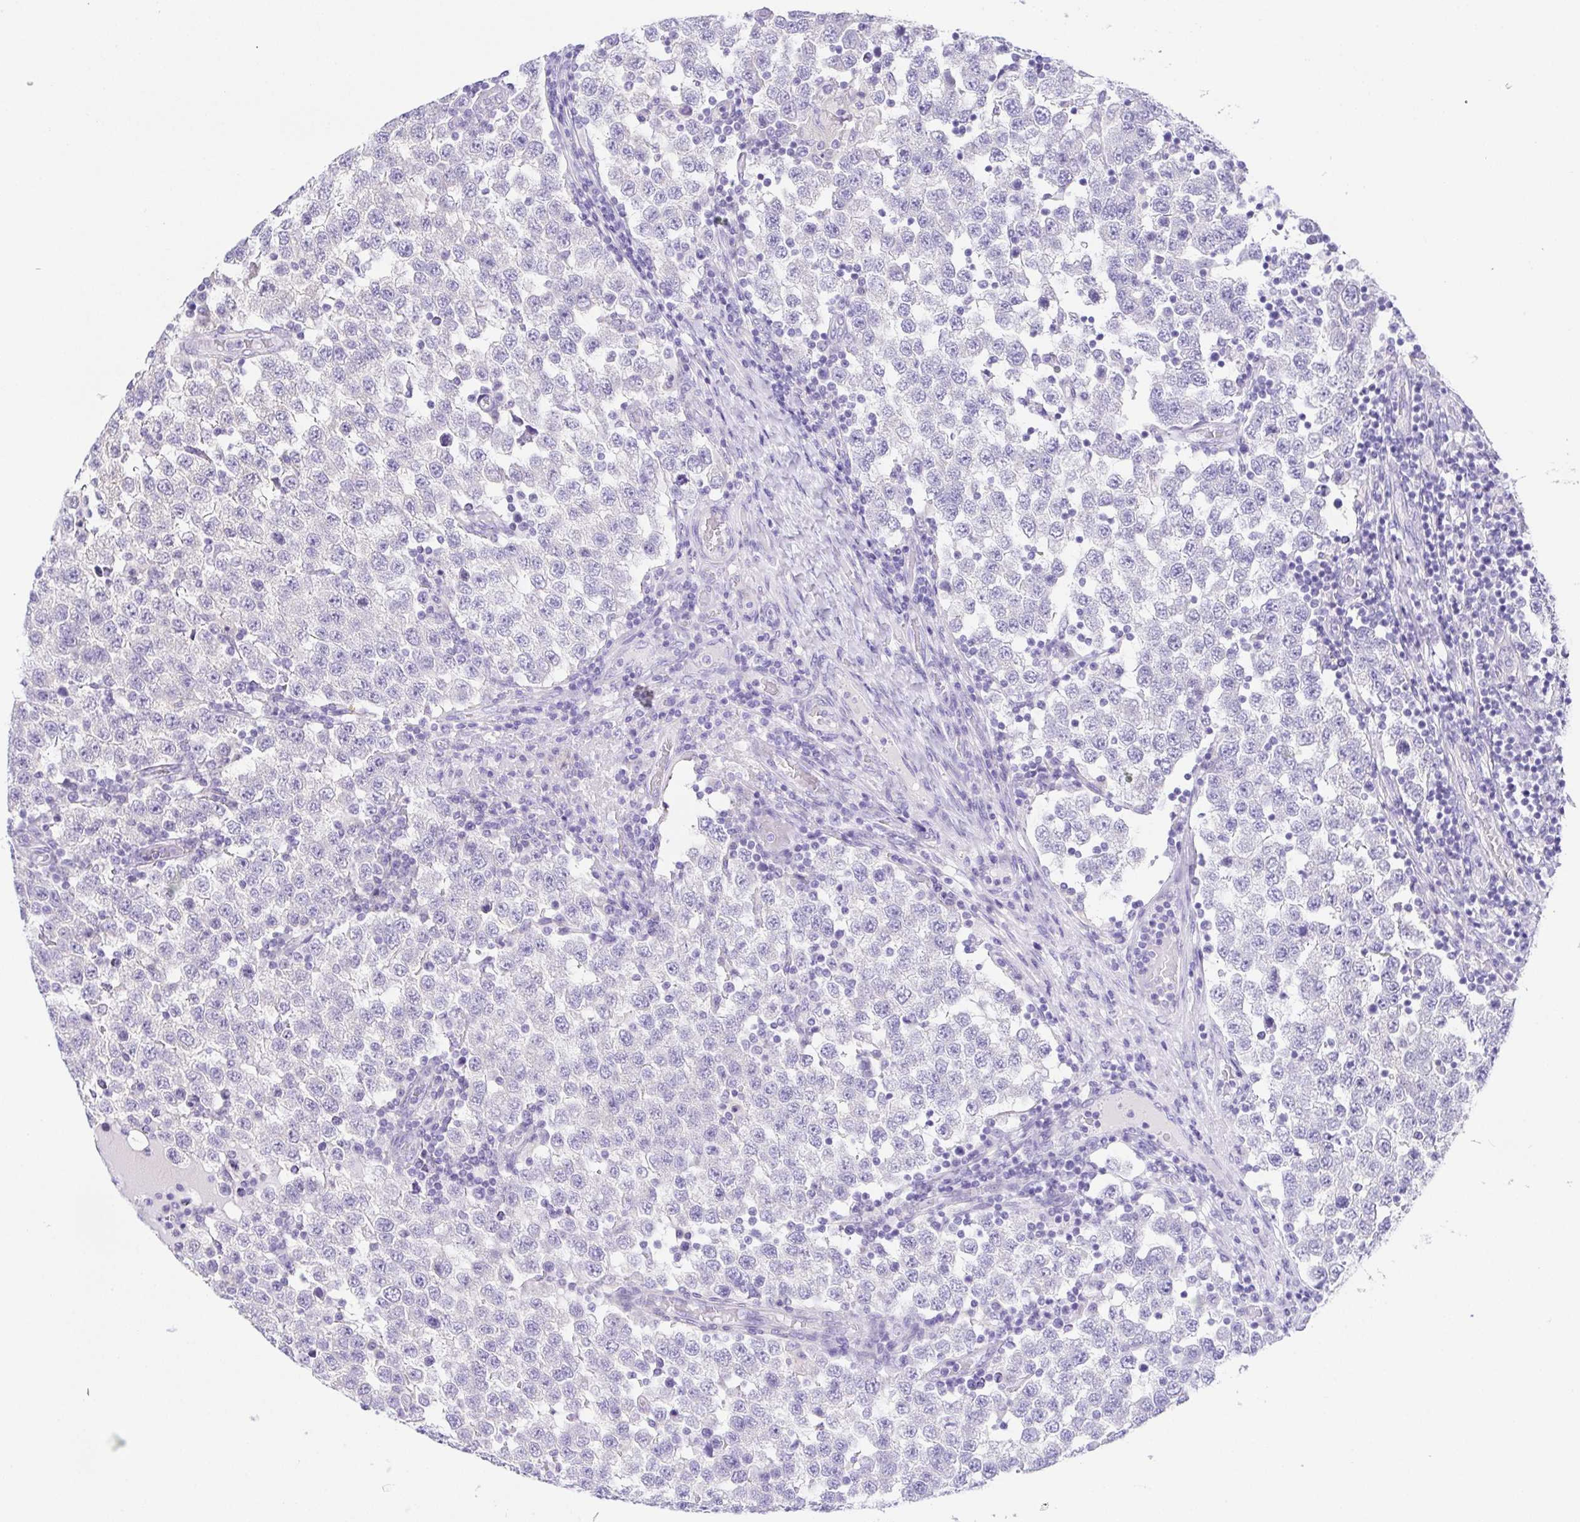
{"staining": {"intensity": "negative", "quantity": "none", "location": "none"}, "tissue": "testis cancer", "cell_type": "Tumor cells", "image_type": "cancer", "snomed": [{"axis": "morphology", "description": "Seminoma, NOS"}, {"axis": "topography", "description": "Testis"}], "caption": "Protein analysis of seminoma (testis) displays no significant positivity in tumor cells.", "gene": "KRTDAP", "patient": {"sex": "male", "age": 34}}